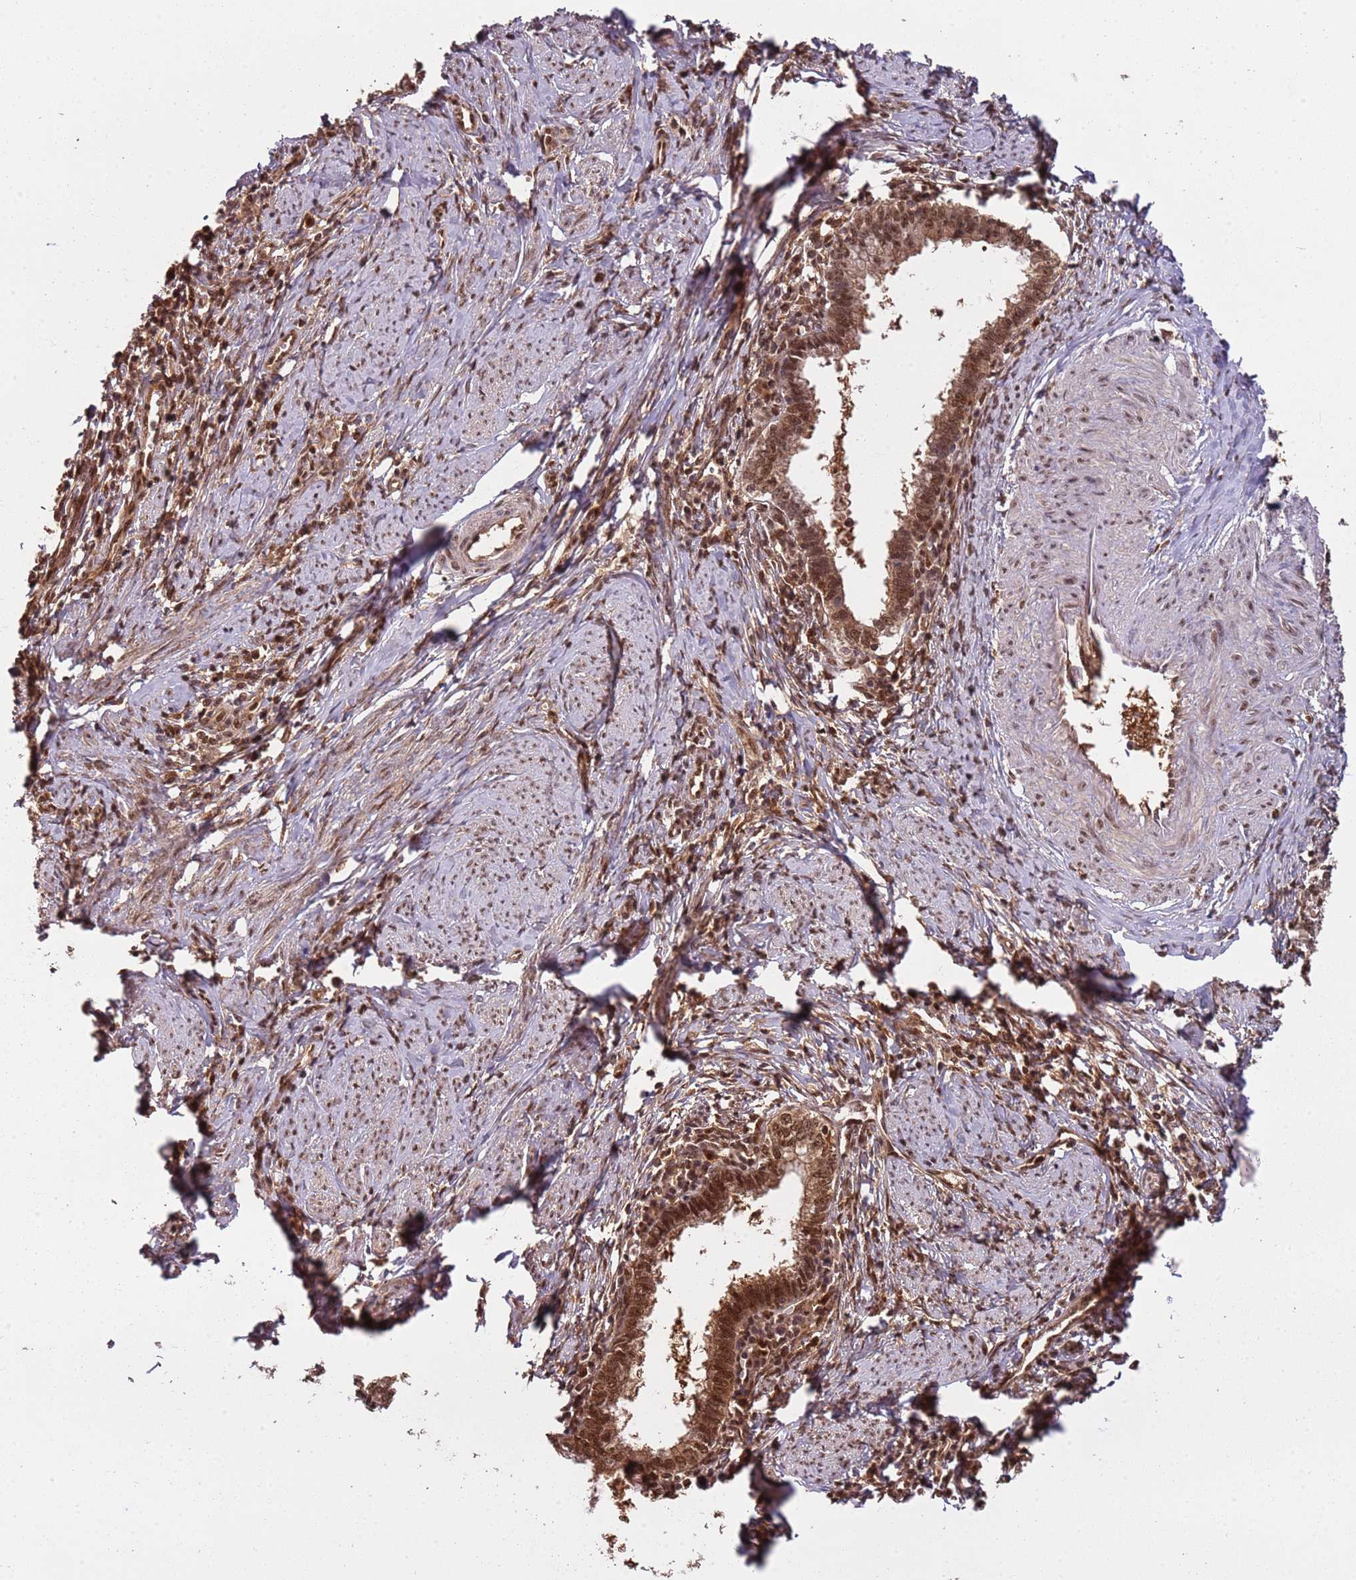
{"staining": {"intensity": "moderate", "quantity": ">75%", "location": "cytoplasmic/membranous,nuclear"}, "tissue": "cervical cancer", "cell_type": "Tumor cells", "image_type": "cancer", "snomed": [{"axis": "morphology", "description": "Adenocarcinoma, NOS"}, {"axis": "topography", "description": "Cervix"}], "caption": "Brown immunohistochemical staining in human cervical cancer demonstrates moderate cytoplasmic/membranous and nuclear staining in about >75% of tumor cells. The protein is stained brown, and the nuclei are stained in blue (DAB IHC with brightfield microscopy, high magnification).", "gene": "PGLS", "patient": {"sex": "female", "age": 36}}